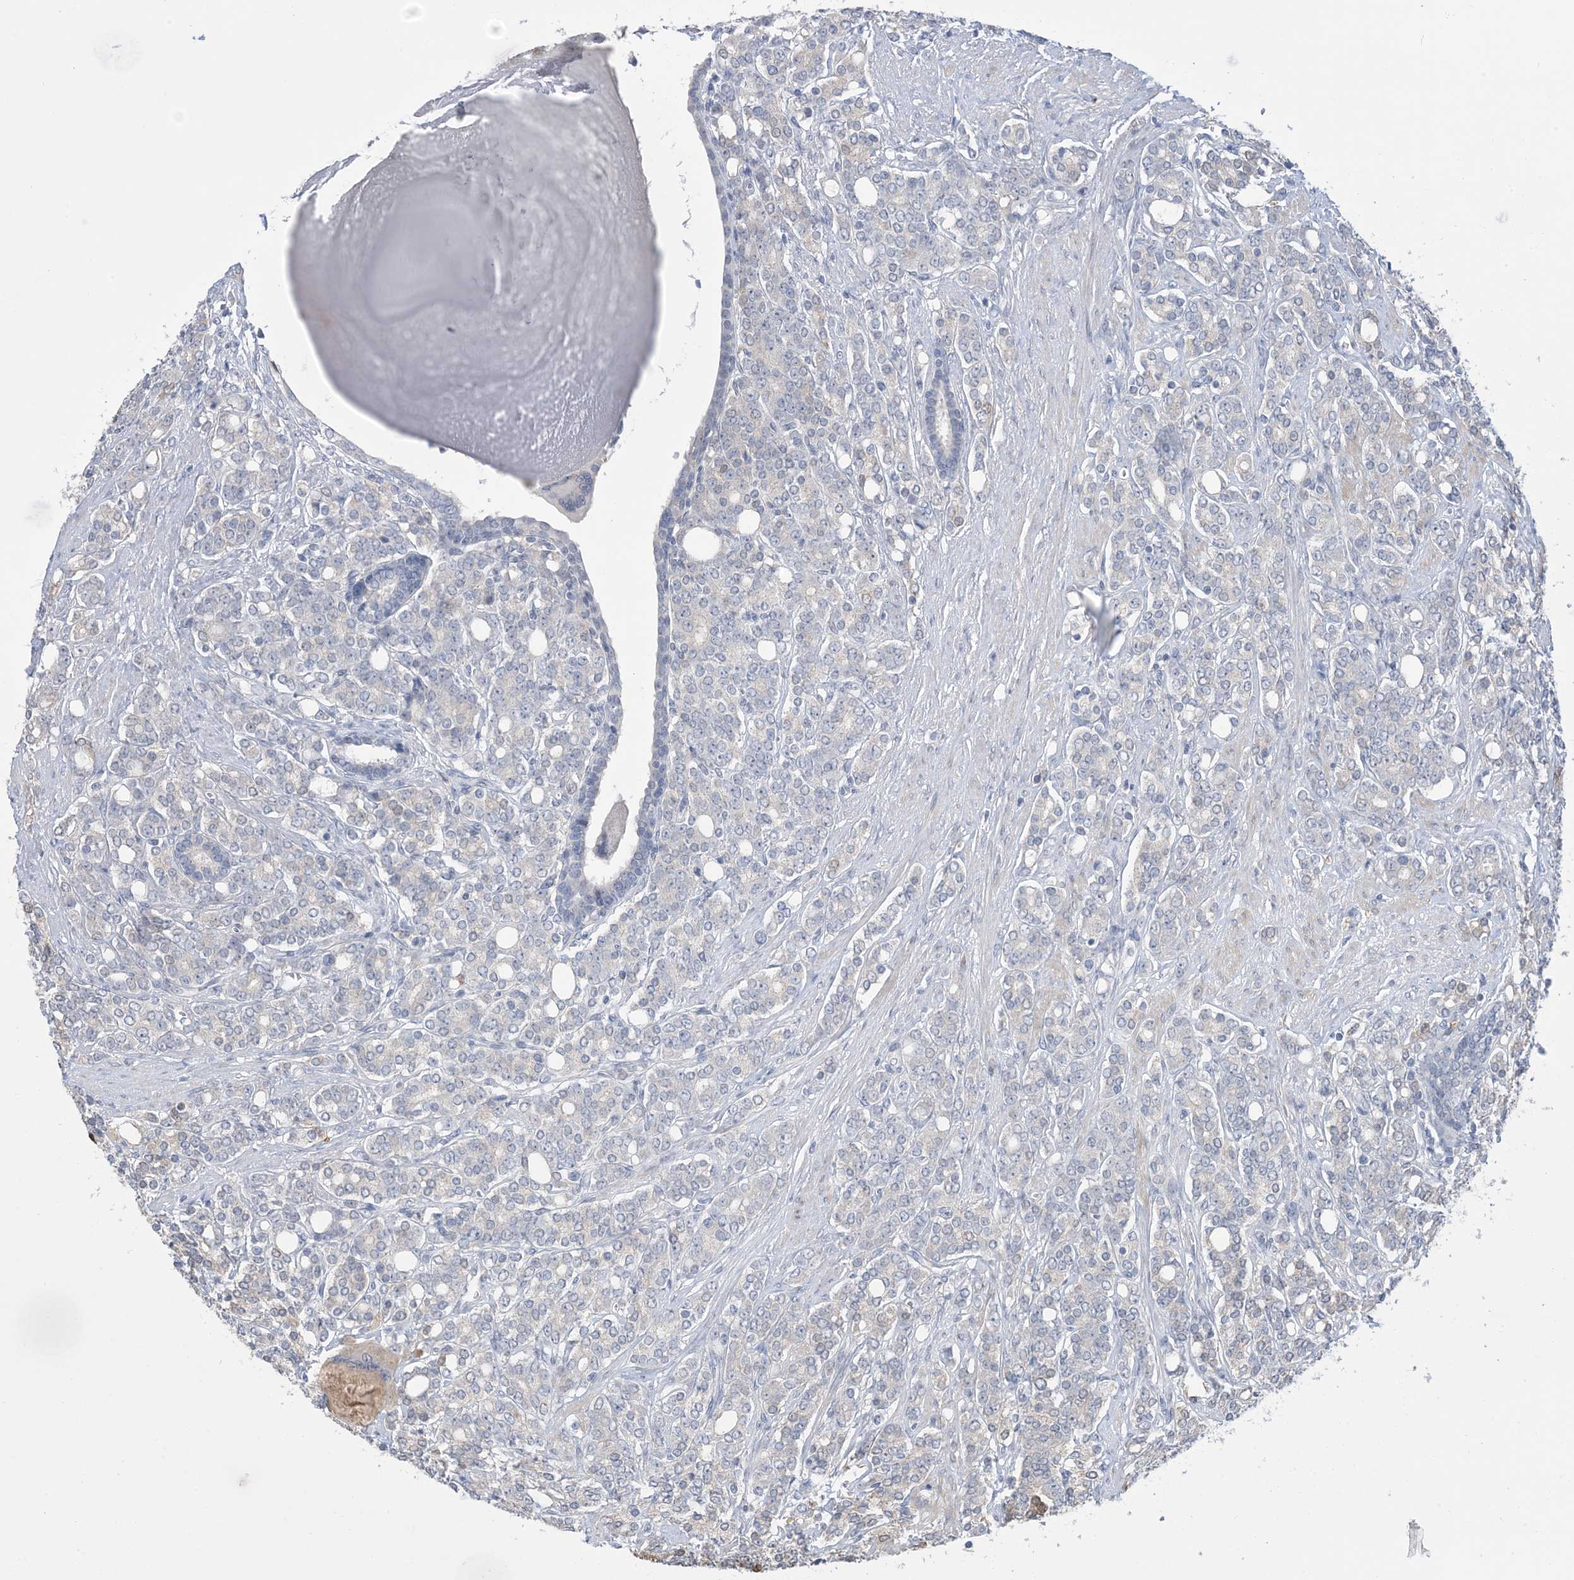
{"staining": {"intensity": "weak", "quantity": "<25%", "location": "cytoplasmic/membranous"}, "tissue": "prostate cancer", "cell_type": "Tumor cells", "image_type": "cancer", "snomed": [{"axis": "morphology", "description": "Adenocarcinoma, High grade"}, {"axis": "topography", "description": "Prostate"}], "caption": "Histopathology image shows no significant protein positivity in tumor cells of prostate cancer (high-grade adenocarcinoma). (IHC, brightfield microscopy, high magnification).", "gene": "TTYH1", "patient": {"sex": "male", "age": 62}}